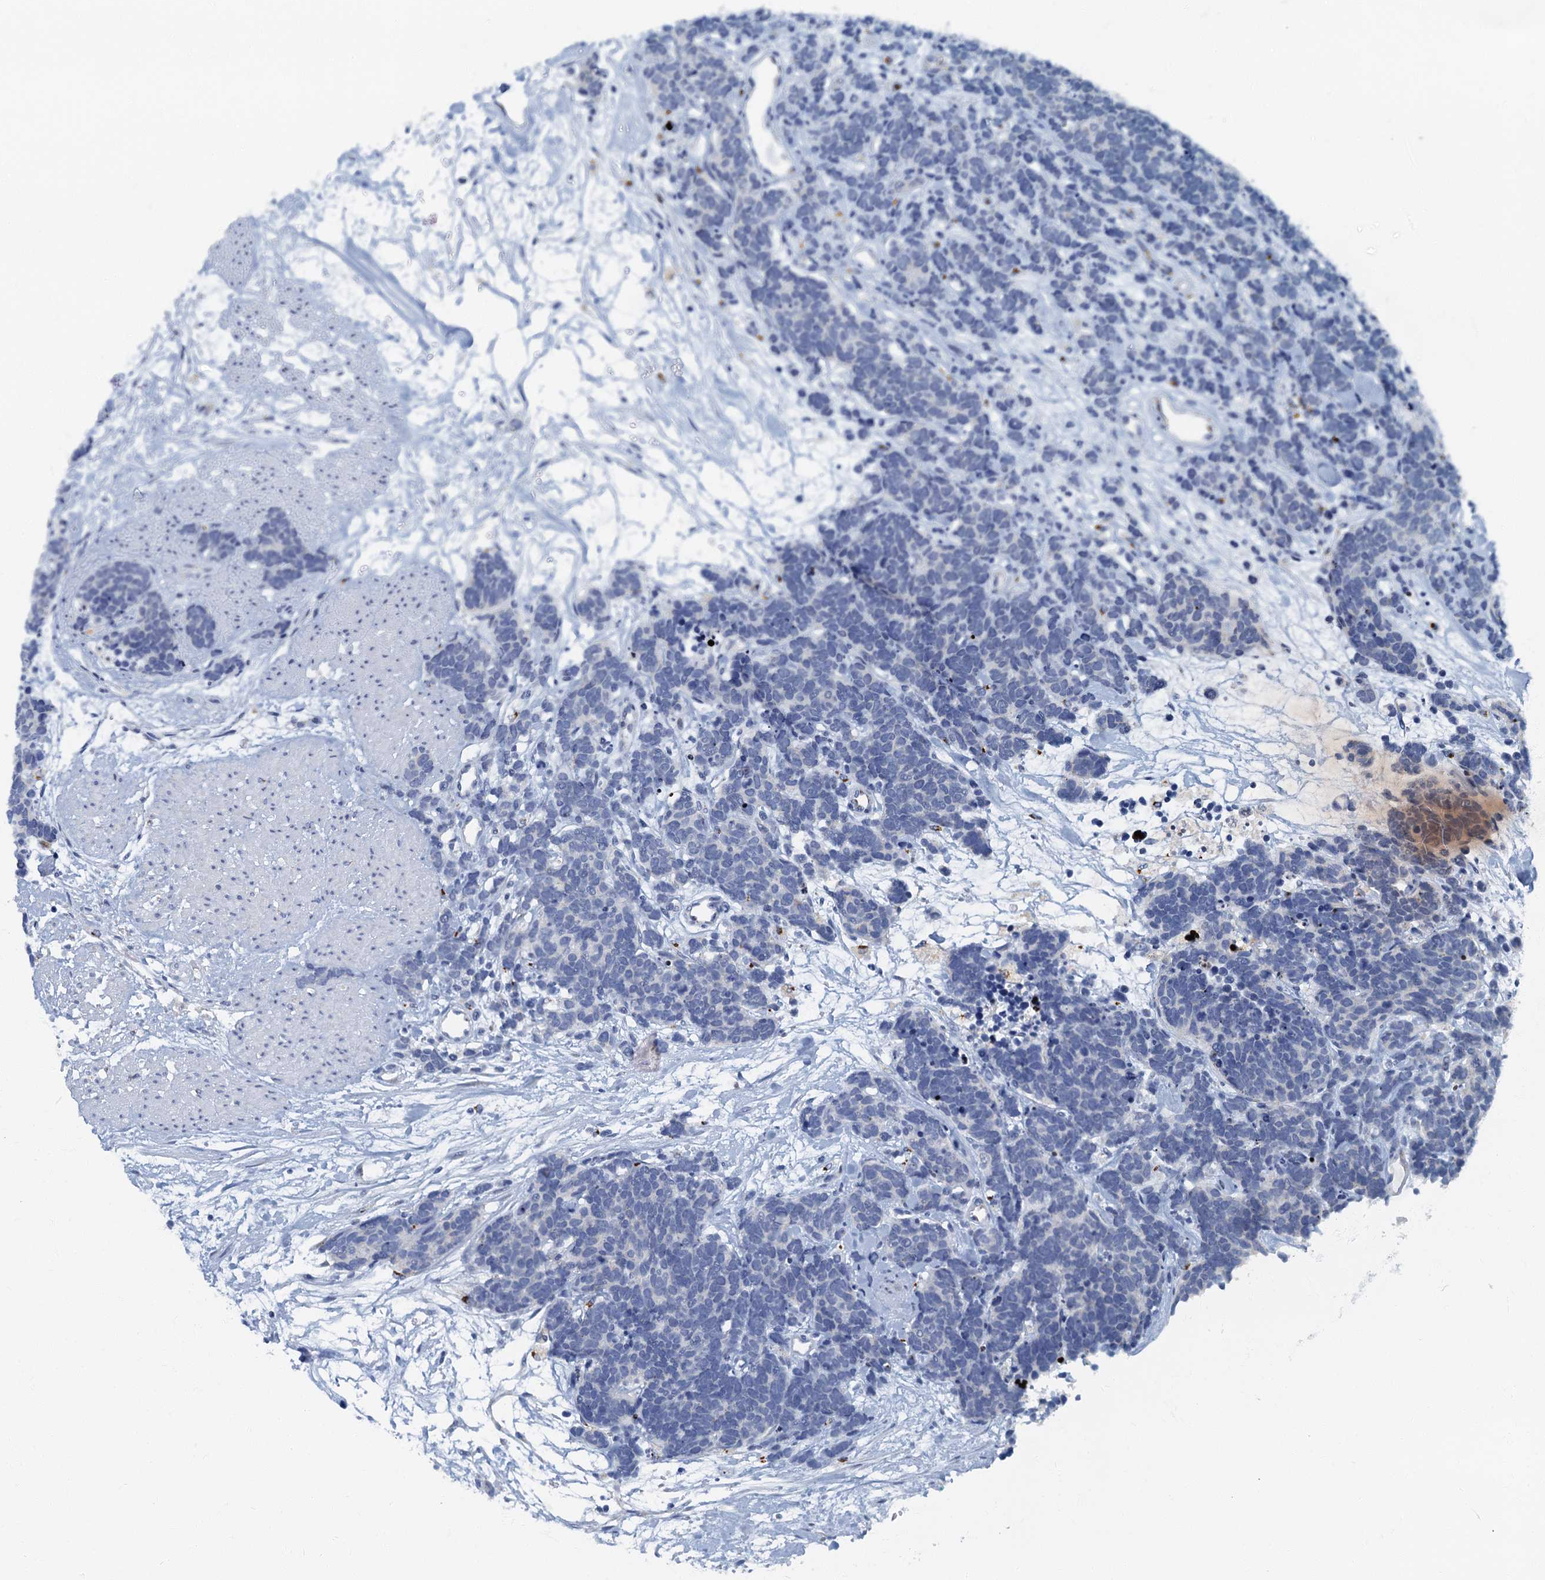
{"staining": {"intensity": "negative", "quantity": "none", "location": "none"}, "tissue": "carcinoid", "cell_type": "Tumor cells", "image_type": "cancer", "snomed": [{"axis": "morphology", "description": "Carcinoma, NOS"}, {"axis": "morphology", "description": "Carcinoid, malignant, NOS"}, {"axis": "topography", "description": "Urinary bladder"}], "caption": "DAB (3,3'-diaminobenzidine) immunohistochemical staining of carcinoid displays no significant staining in tumor cells.", "gene": "LYPD3", "patient": {"sex": "male", "age": 57}}